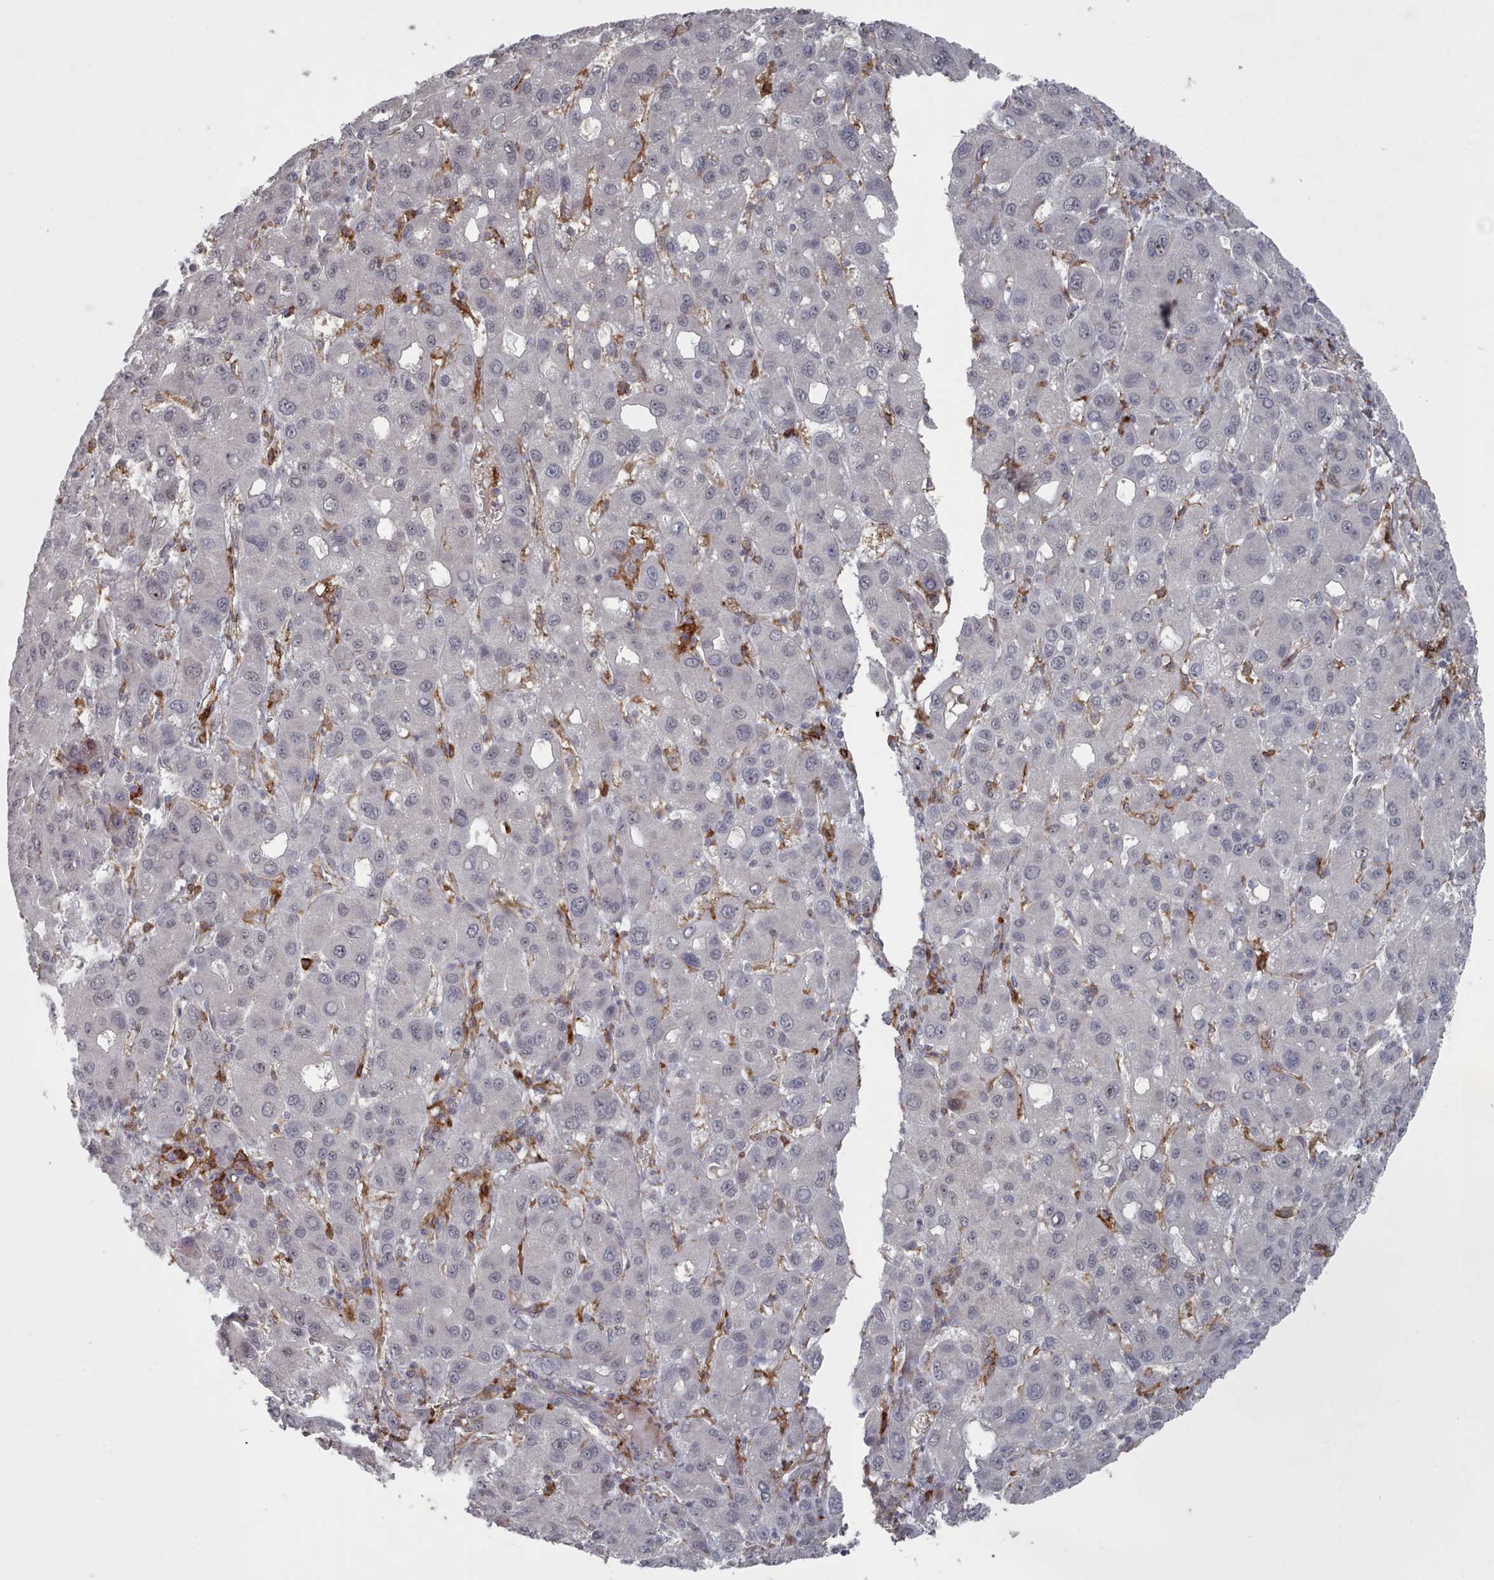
{"staining": {"intensity": "negative", "quantity": "none", "location": "none"}, "tissue": "liver cancer", "cell_type": "Tumor cells", "image_type": "cancer", "snomed": [{"axis": "morphology", "description": "Carcinoma, Hepatocellular, NOS"}, {"axis": "topography", "description": "Liver"}], "caption": "Histopathology image shows no significant protein expression in tumor cells of hepatocellular carcinoma (liver).", "gene": "COL8A2", "patient": {"sex": "male", "age": 55}}